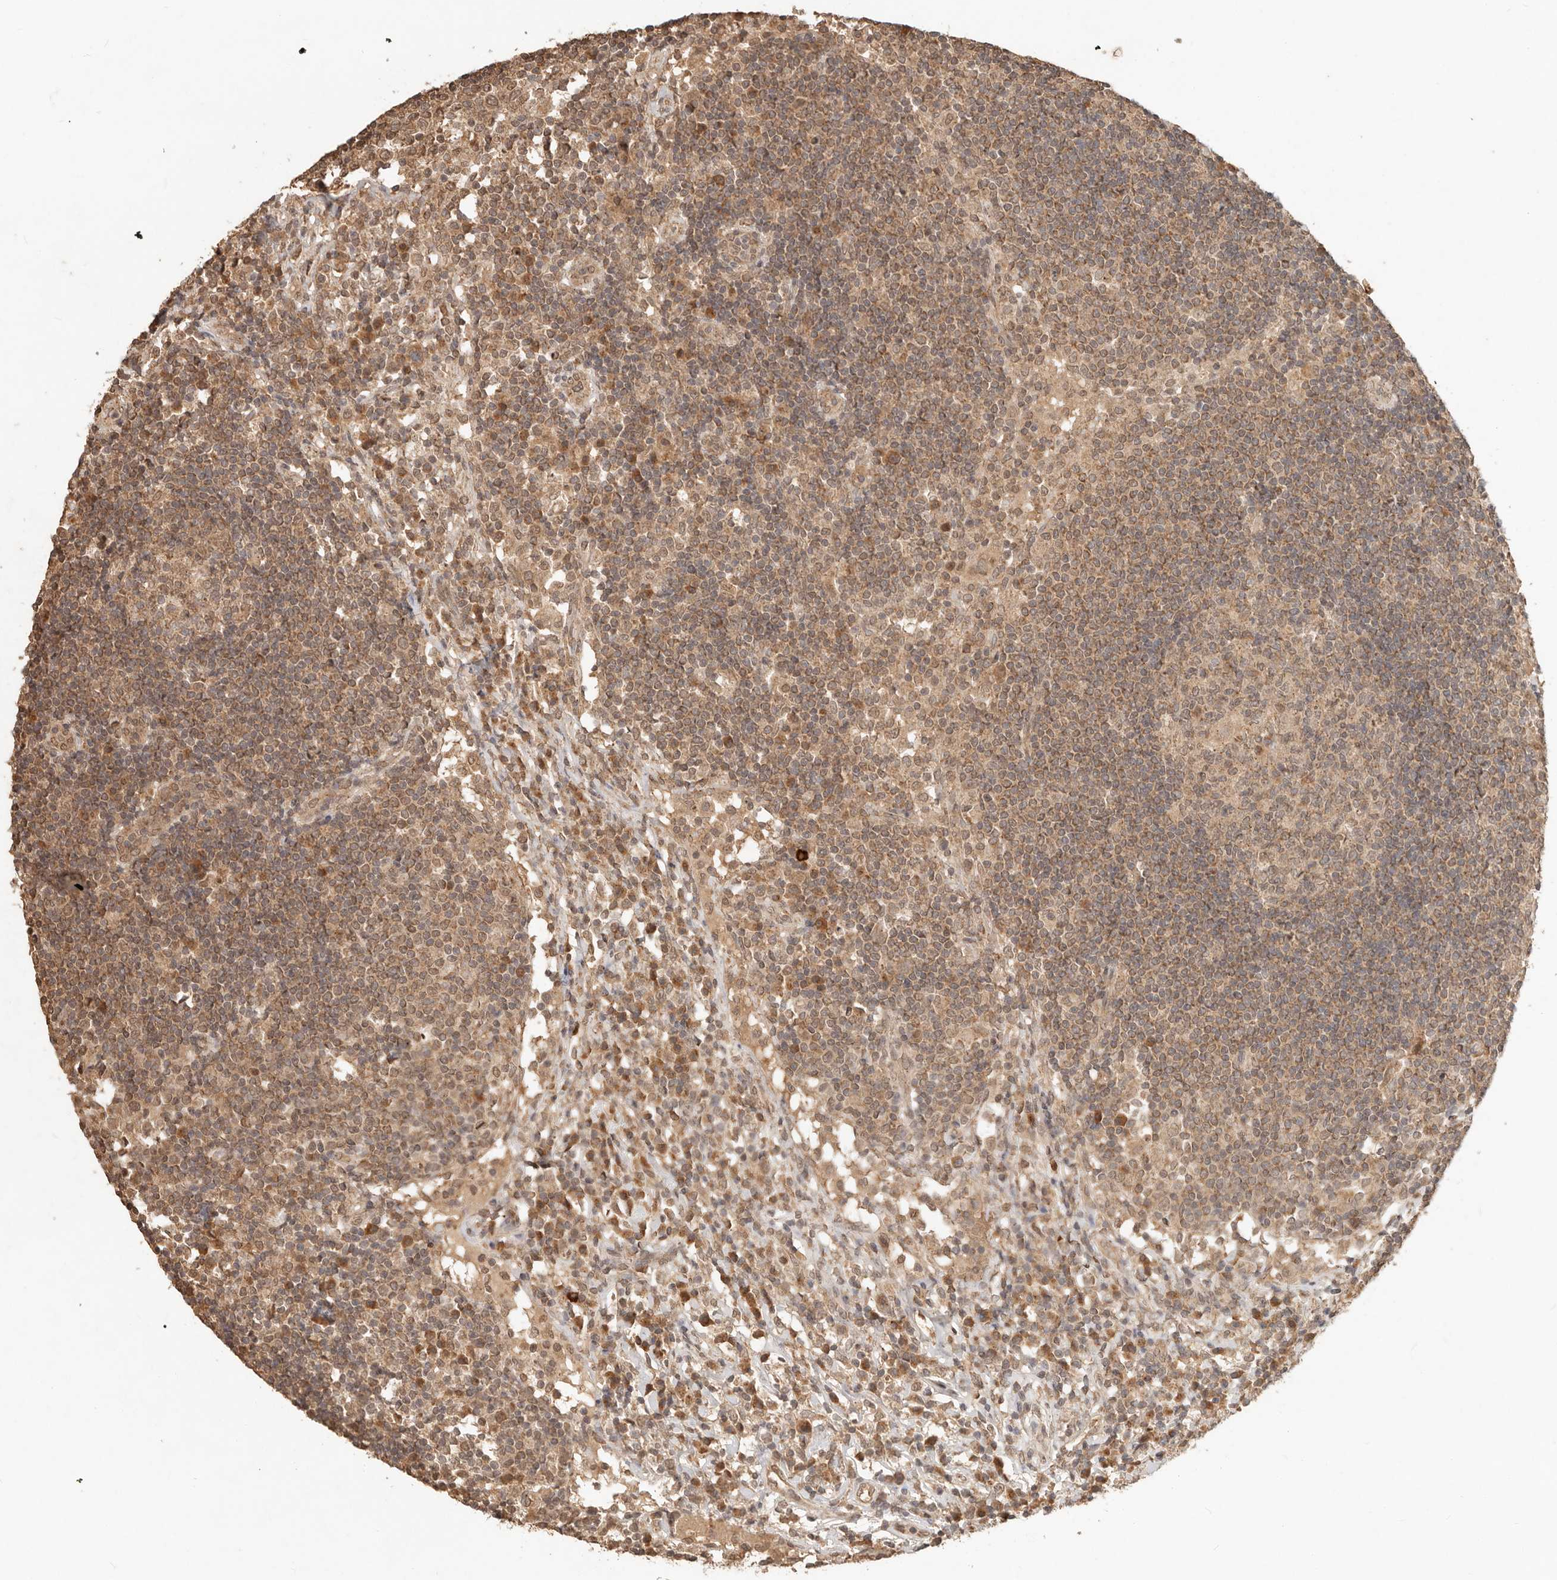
{"staining": {"intensity": "weak", "quantity": ">75%", "location": "cytoplasmic/membranous"}, "tissue": "lymph node", "cell_type": "Germinal center cells", "image_type": "normal", "snomed": [{"axis": "morphology", "description": "Normal tissue, NOS"}, {"axis": "topography", "description": "Lymph node"}], "caption": "A low amount of weak cytoplasmic/membranous expression is identified in about >75% of germinal center cells in benign lymph node.", "gene": "LMO4", "patient": {"sex": "female", "age": 53}}